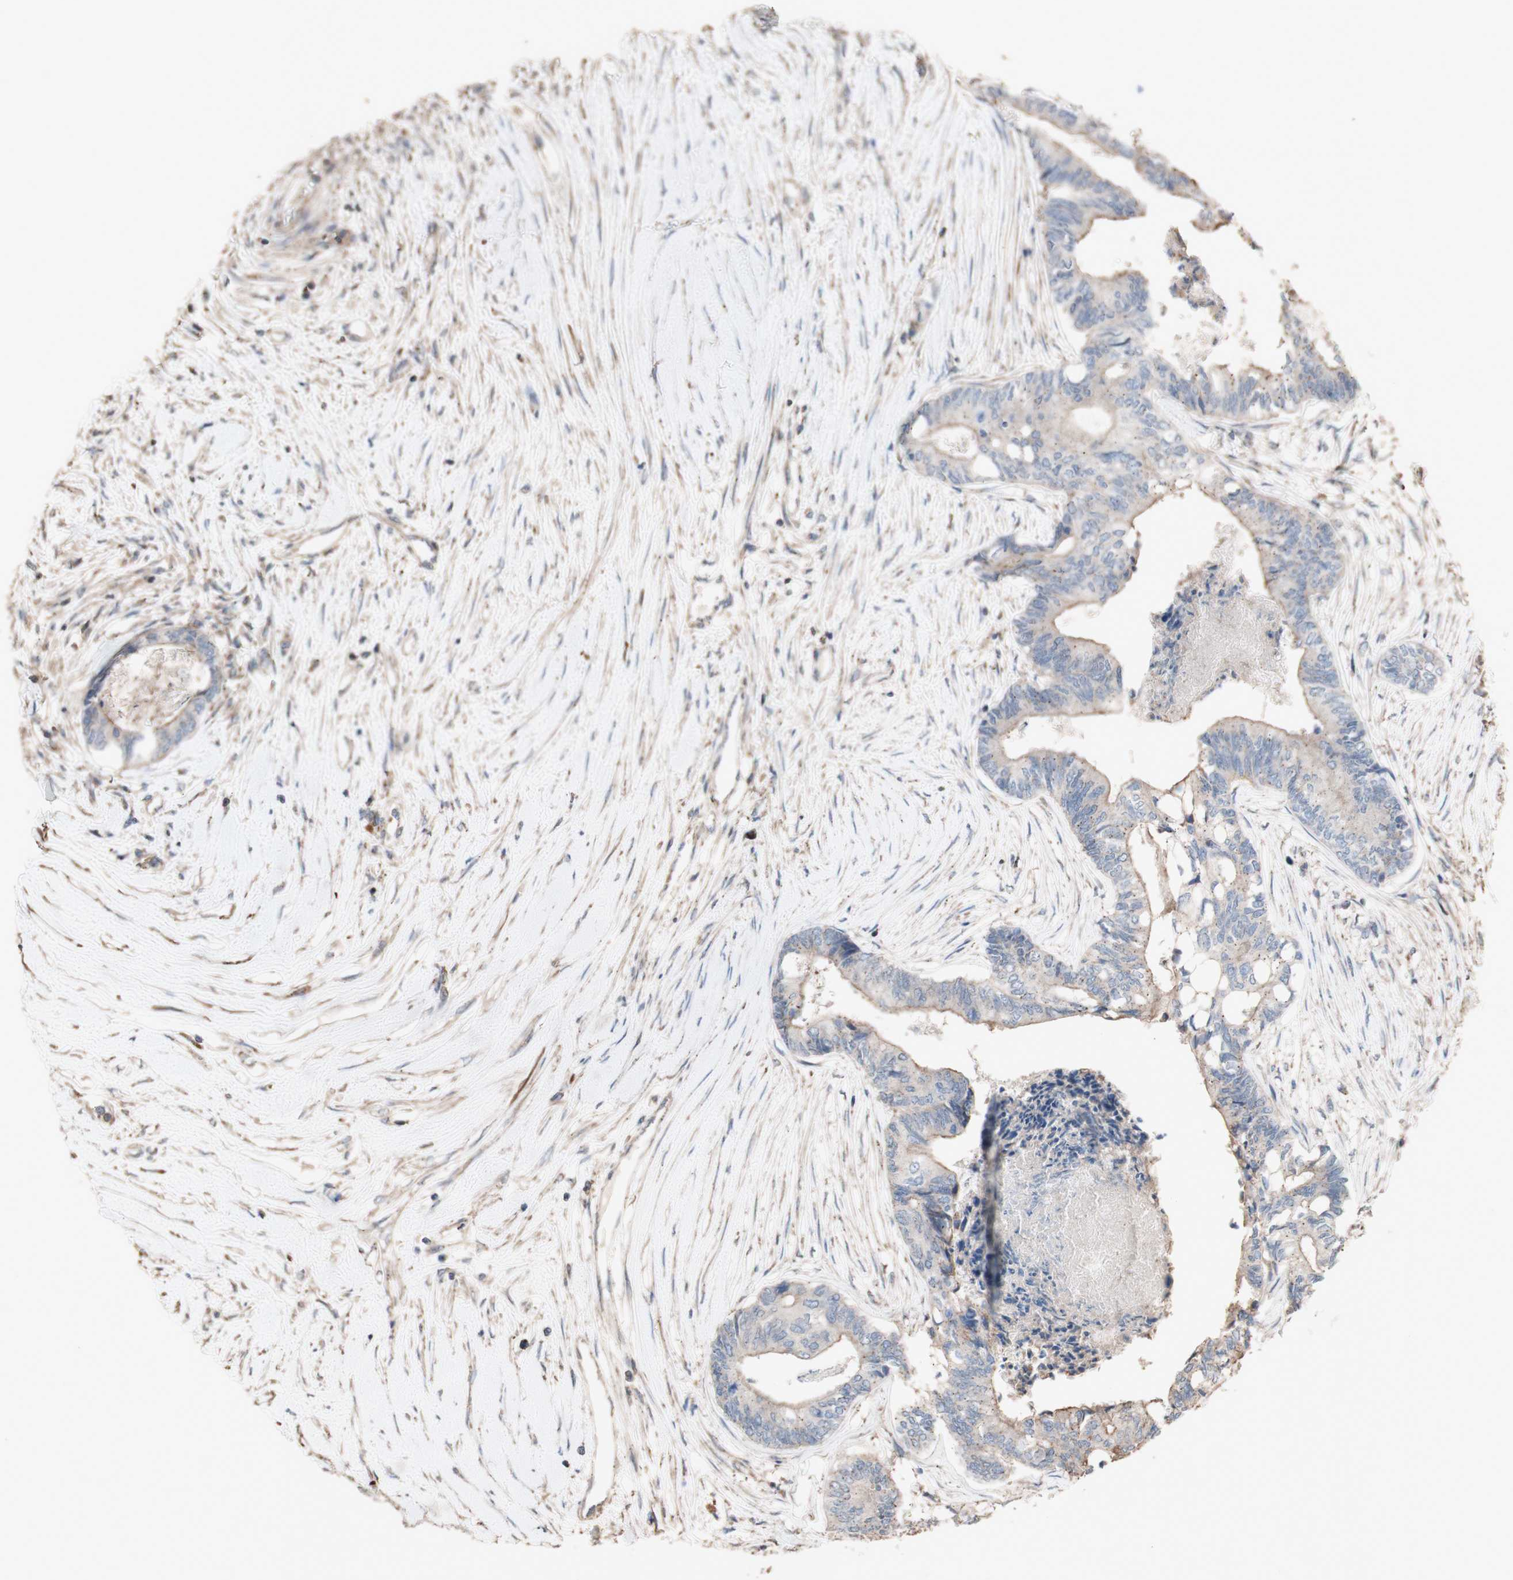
{"staining": {"intensity": "weak", "quantity": ">75%", "location": "cytoplasmic/membranous"}, "tissue": "colorectal cancer", "cell_type": "Tumor cells", "image_type": "cancer", "snomed": [{"axis": "morphology", "description": "Adenocarcinoma, NOS"}, {"axis": "topography", "description": "Rectum"}], "caption": "Adenocarcinoma (colorectal) tissue exhibits weak cytoplasmic/membranous staining in approximately >75% of tumor cells", "gene": "COPB1", "patient": {"sex": "male", "age": 63}}